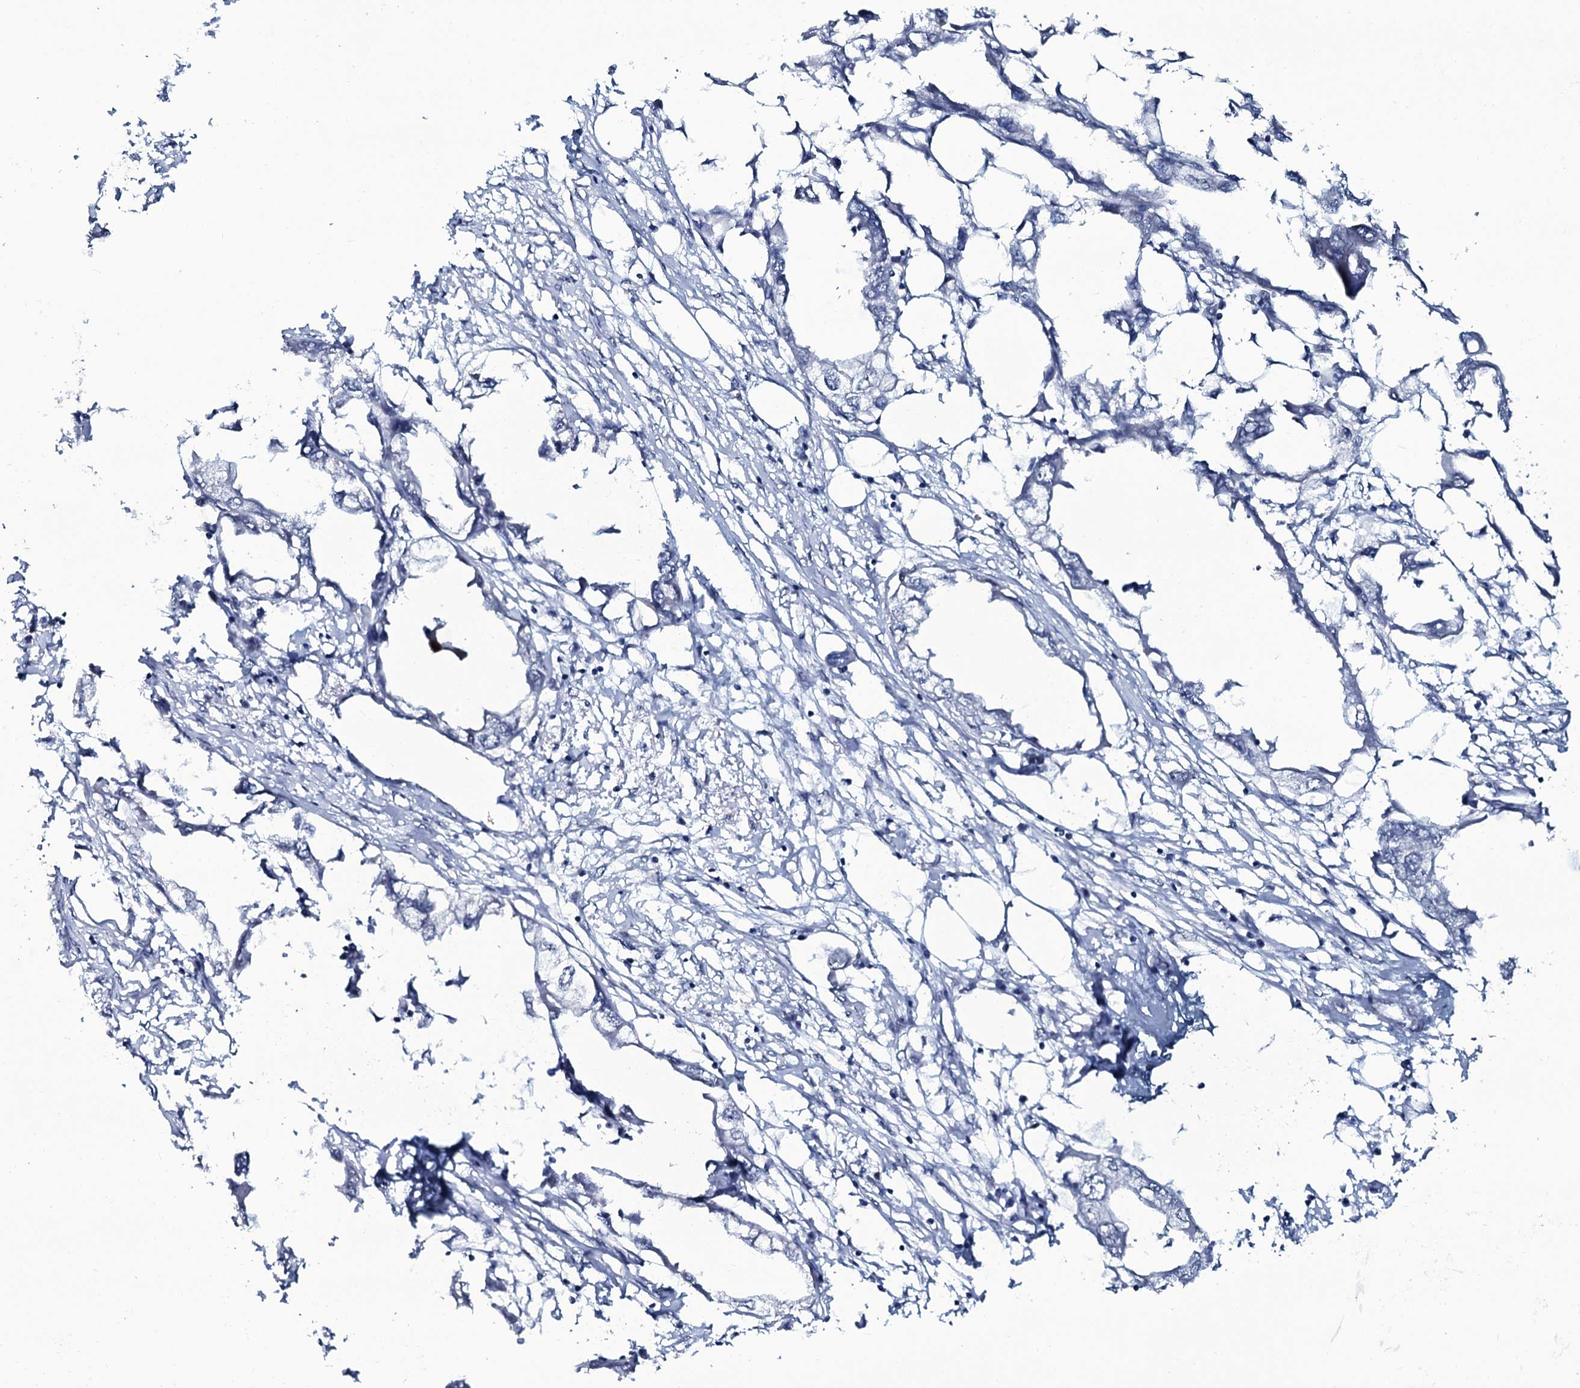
{"staining": {"intensity": "negative", "quantity": "none", "location": "none"}, "tissue": "endometrial cancer", "cell_type": "Tumor cells", "image_type": "cancer", "snomed": [{"axis": "morphology", "description": "Adenocarcinoma, NOS"}, {"axis": "morphology", "description": "Adenocarcinoma, metastatic, NOS"}, {"axis": "topography", "description": "Adipose tissue"}, {"axis": "topography", "description": "Endometrium"}], "caption": "Immunohistochemical staining of human metastatic adenocarcinoma (endometrial) exhibits no significant positivity in tumor cells.", "gene": "WIPF3", "patient": {"sex": "female", "age": 67}}